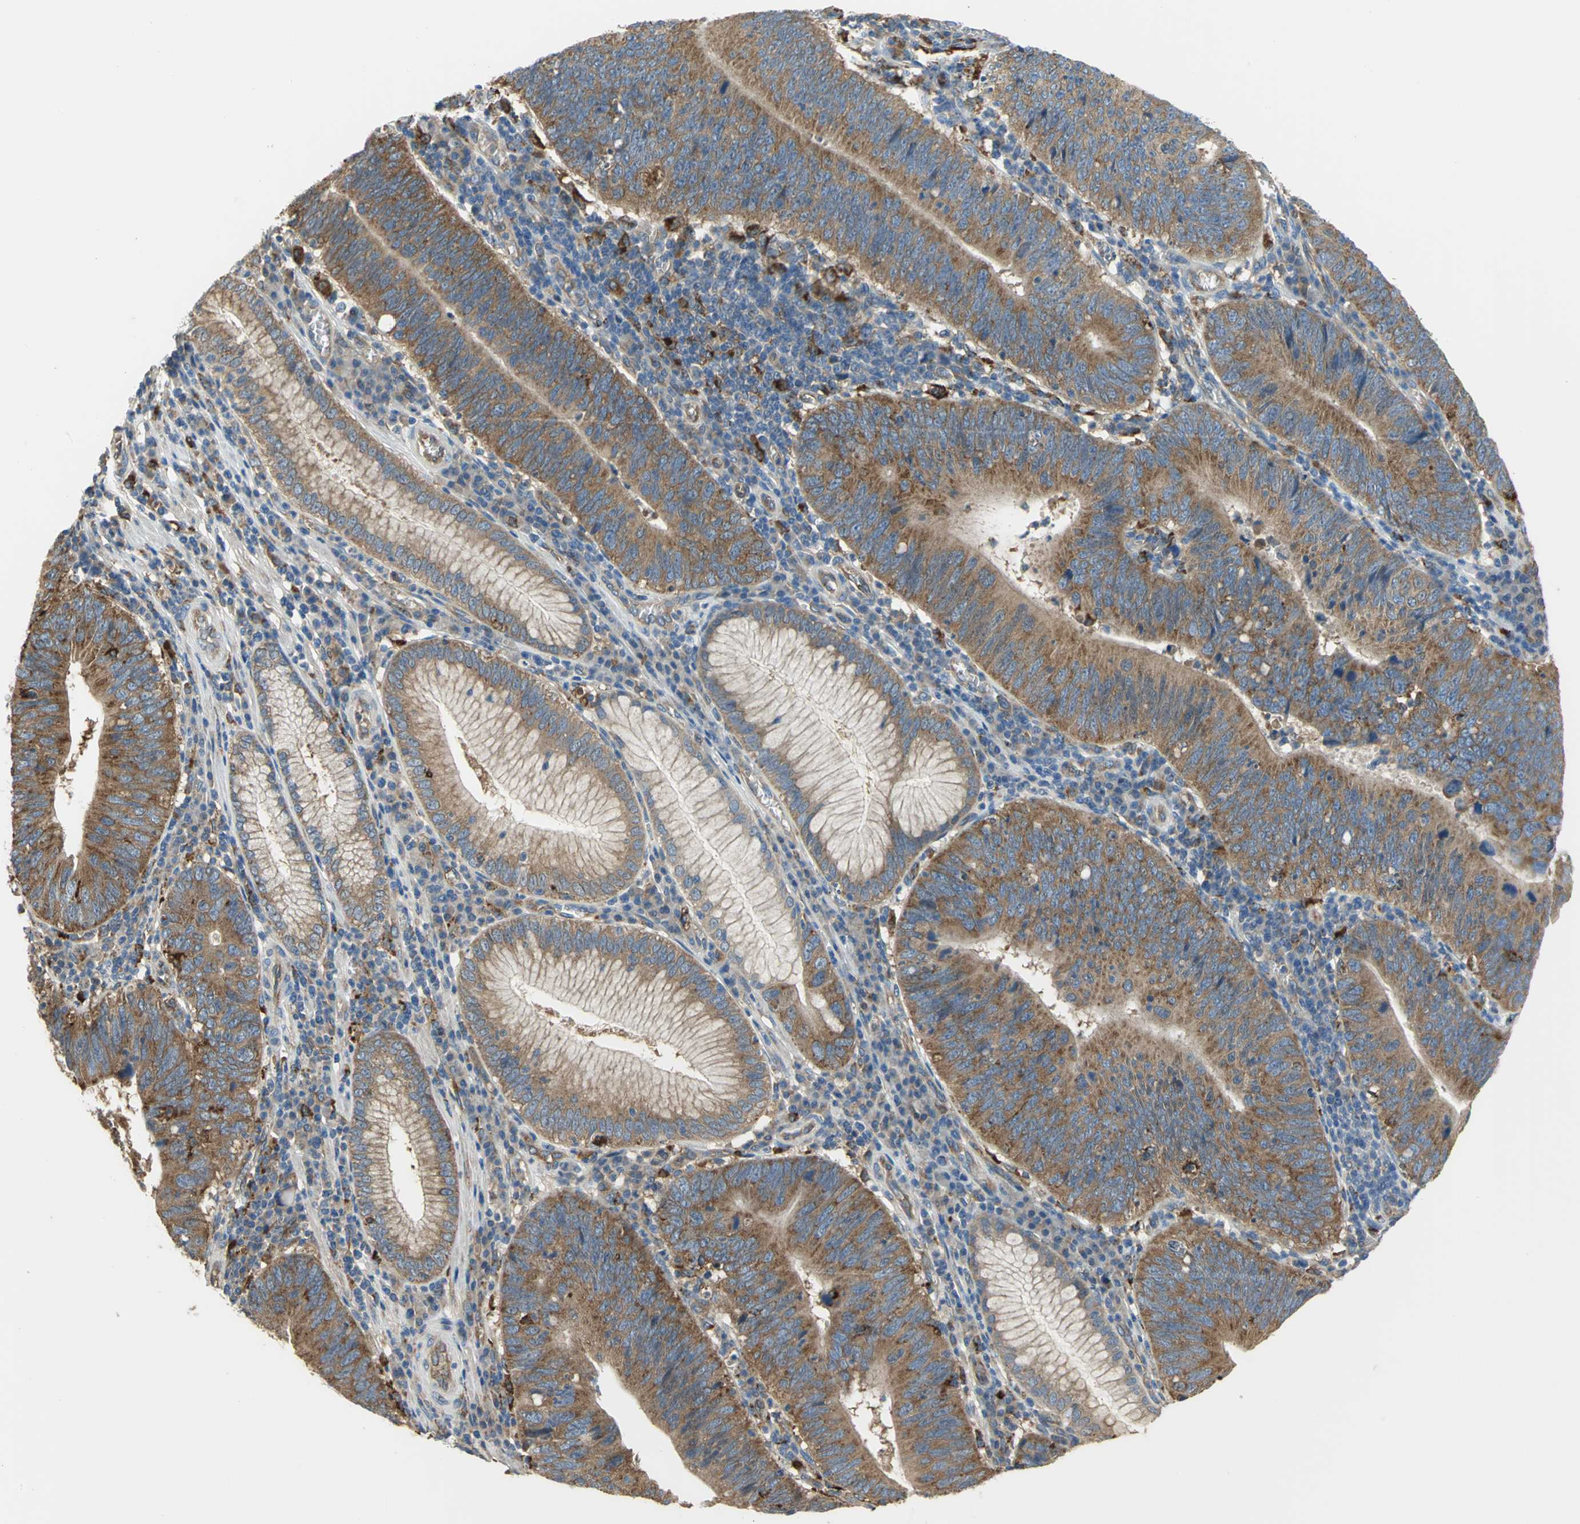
{"staining": {"intensity": "strong", "quantity": ">75%", "location": "cytoplasmic/membranous"}, "tissue": "stomach cancer", "cell_type": "Tumor cells", "image_type": "cancer", "snomed": [{"axis": "morphology", "description": "Adenocarcinoma, NOS"}, {"axis": "topography", "description": "Stomach"}], "caption": "Protein staining of stomach adenocarcinoma tissue exhibits strong cytoplasmic/membranous staining in approximately >75% of tumor cells. (DAB (3,3'-diaminobenzidine) = brown stain, brightfield microscopy at high magnification).", "gene": "DIAPH2", "patient": {"sex": "male", "age": 59}}